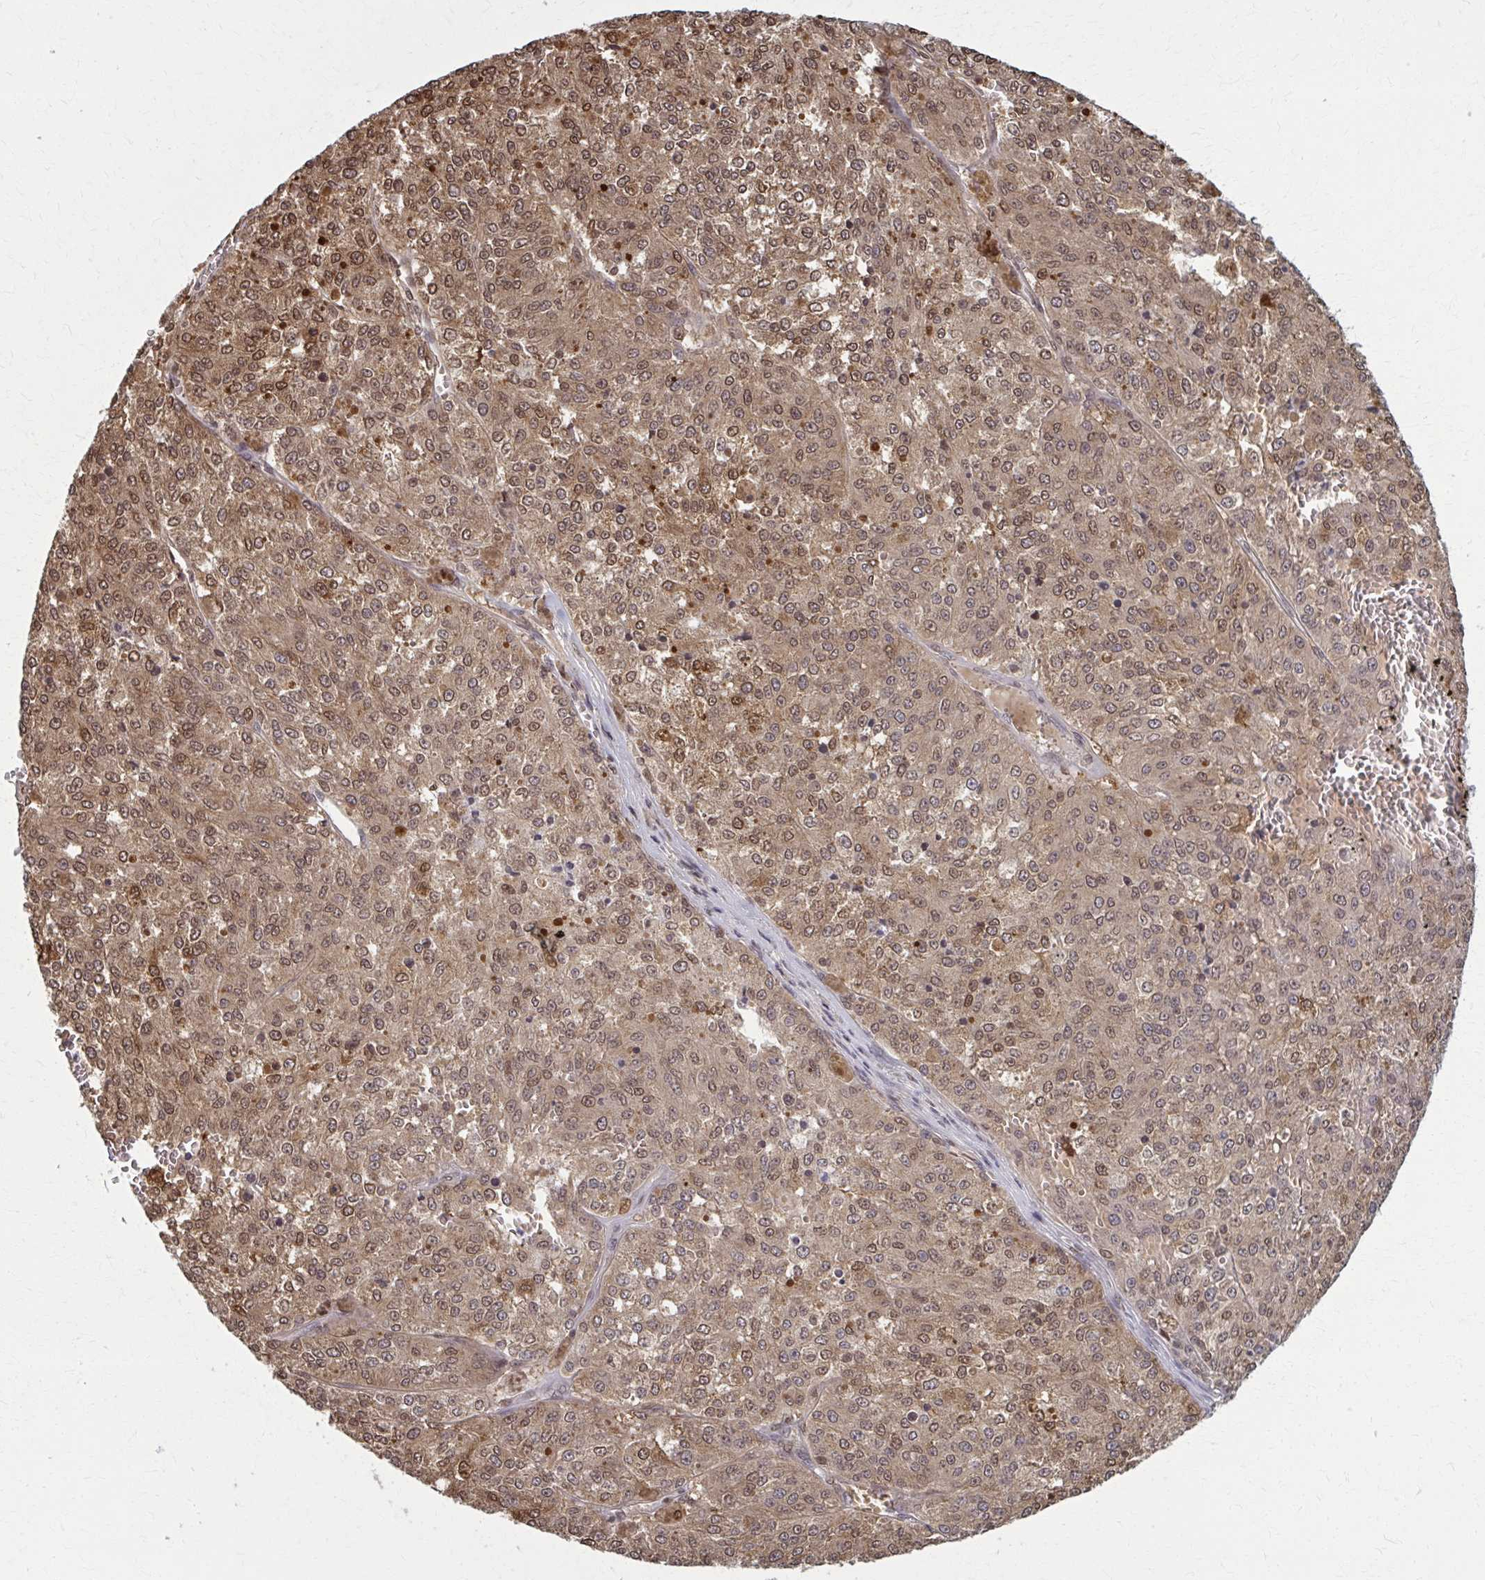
{"staining": {"intensity": "moderate", "quantity": ">75%", "location": "cytoplasmic/membranous,nuclear"}, "tissue": "melanoma", "cell_type": "Tumor cells", "image_type": "cancer", "snomed": [{"axis": "morphology", "description": "Malignant melanoma, Metastatic site"}, {"axis": "topography", "description": "Lymph node"}], "caption": "Human melanoma stained with a brown dye exhibits moderate cytoplasmic/membranous and nuclear positive staining in about >75% of tumor cells.", "gene": "MDH1", "patient": {"sex": "female", "age": 64}}